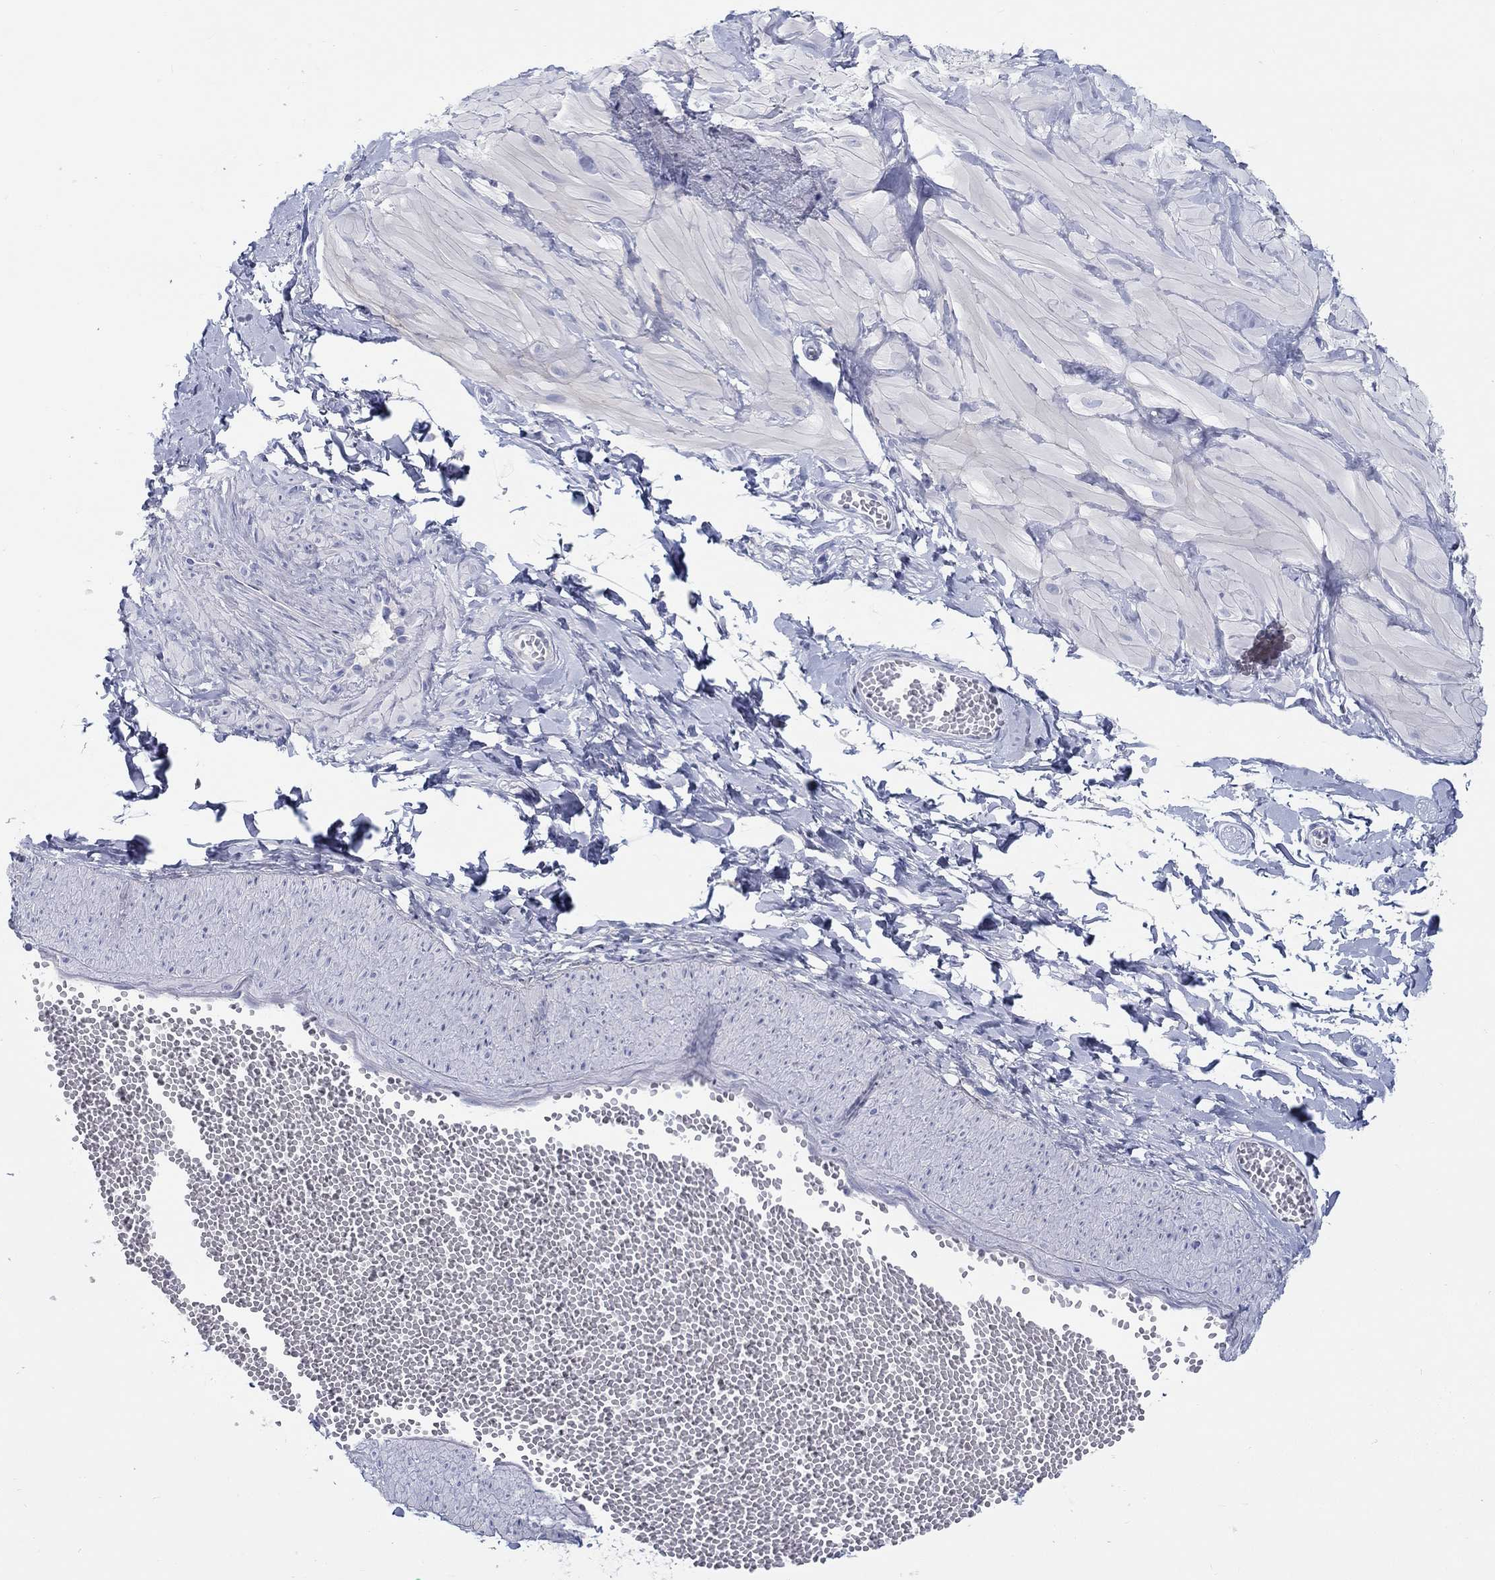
{"staining": {"intensity": "negative", "quantity": "none", "location": "none"}, "tissue": "adipose tissue", "cell_type": "Adipocytes", "image_type": "normal", "snomed": [{"axis": "morphology", "description": "Normal tissue, NOS"}, {"axis": "topography", "description": "Smooth muscle"}, {"axis": "topography", "description": "Peripheral nerve tissue"}], "caption": "This is an IHC histopathology image of benign adipose tissue. There is no expression in adipocytes.", "gene": "HAPLN4", "patient": {"sex": "male", "age": 22}}